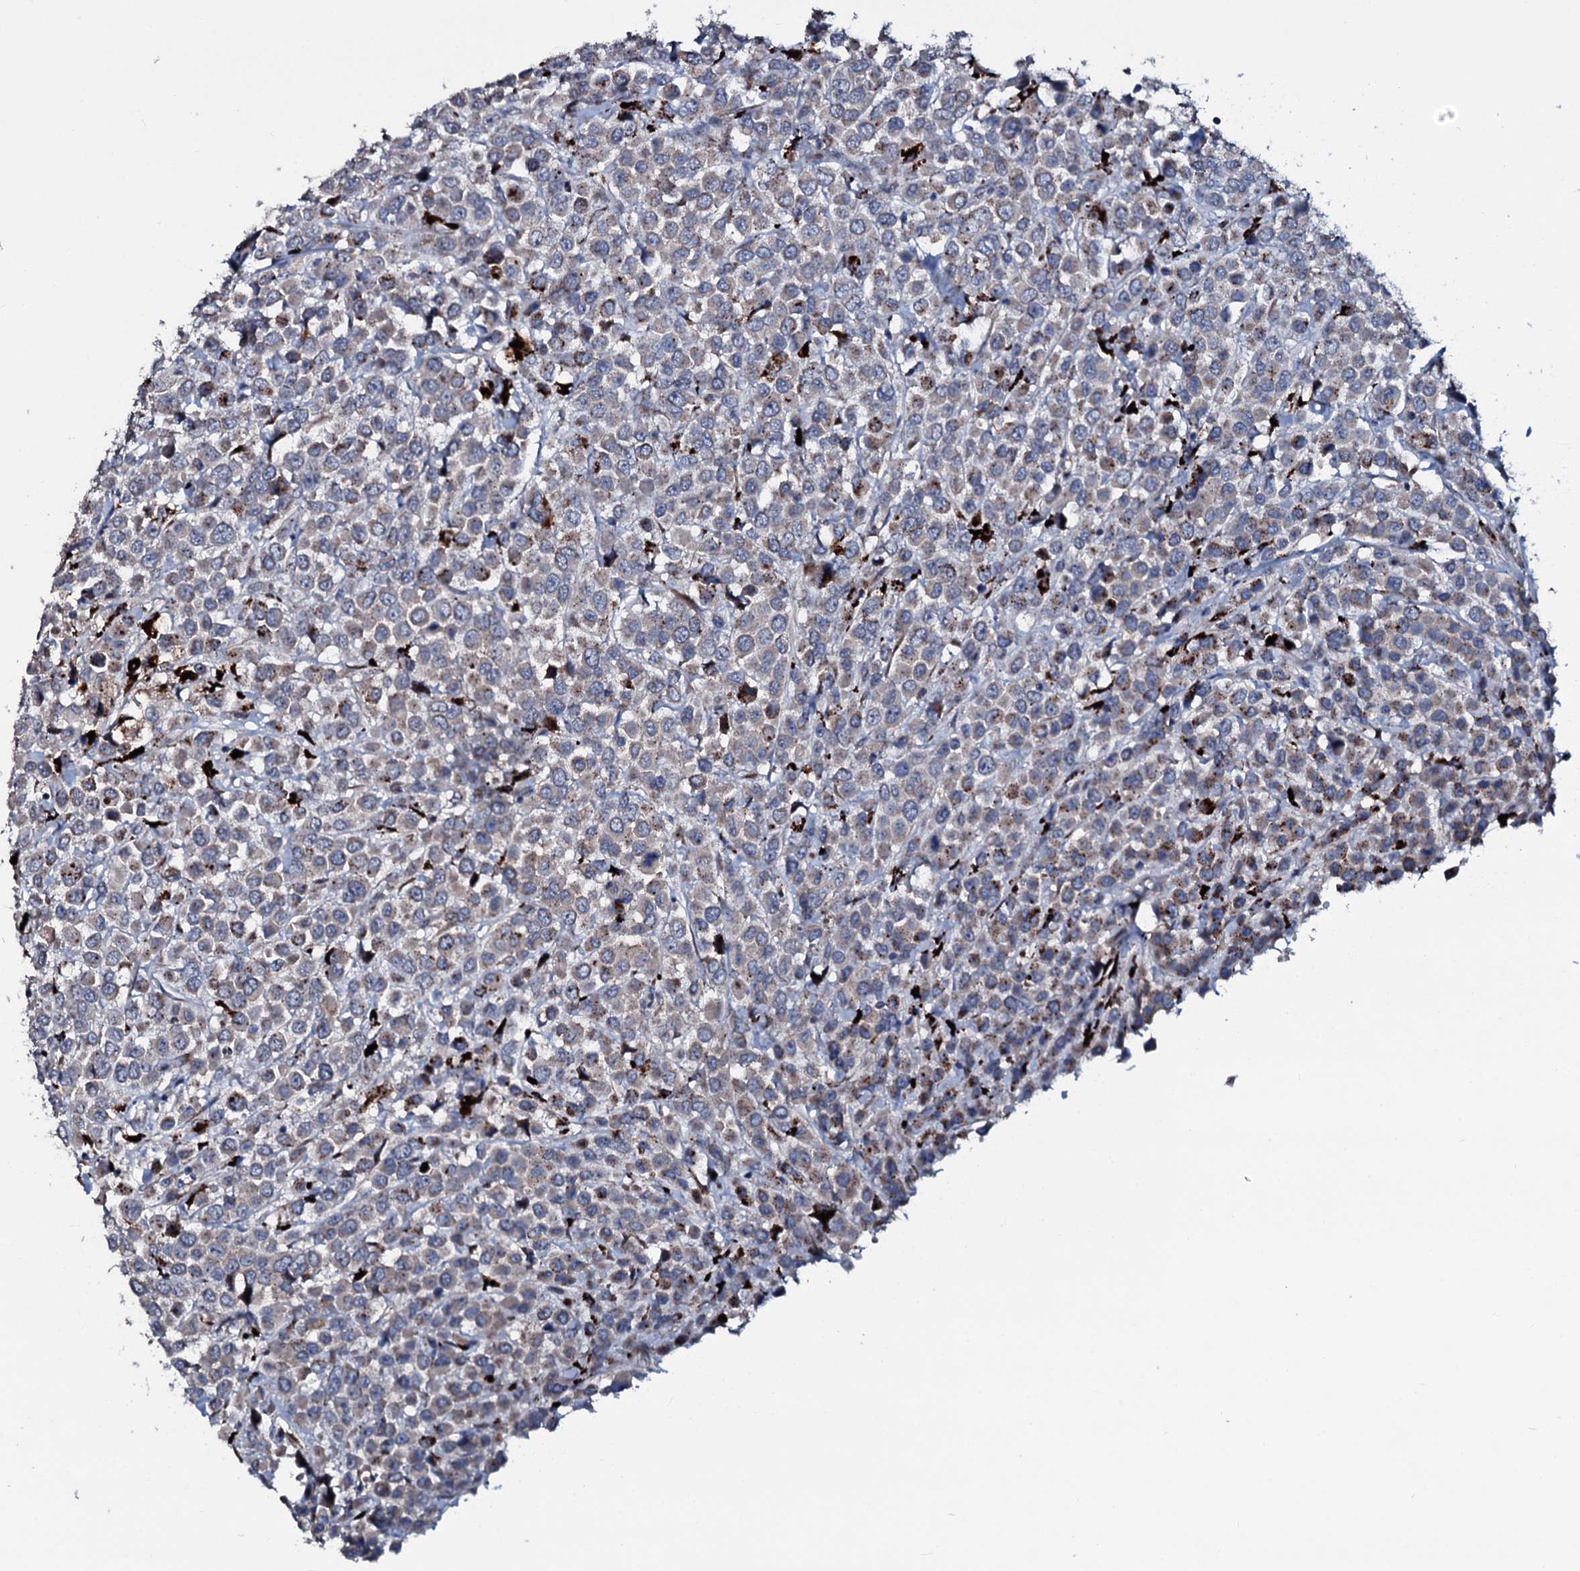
{"staining": {"intensity": "weak", "quantity": "<25%", "location": "cytoplasmic/membranous"}, "tissue": "breast cancer", "cell_type": "Tumor cells", "image_type": "cancer", "snomed": [{"axis": "morphology", "description": "Duct carcinoma"}, {"axis": "topography", "description": "Breast"}], "caption": "The image reveals no staining of tumor cells in infiltrating ductal carcinoma (breast).", "gene": "IL12B", "patient": {"sex": "female", "age": 61}}